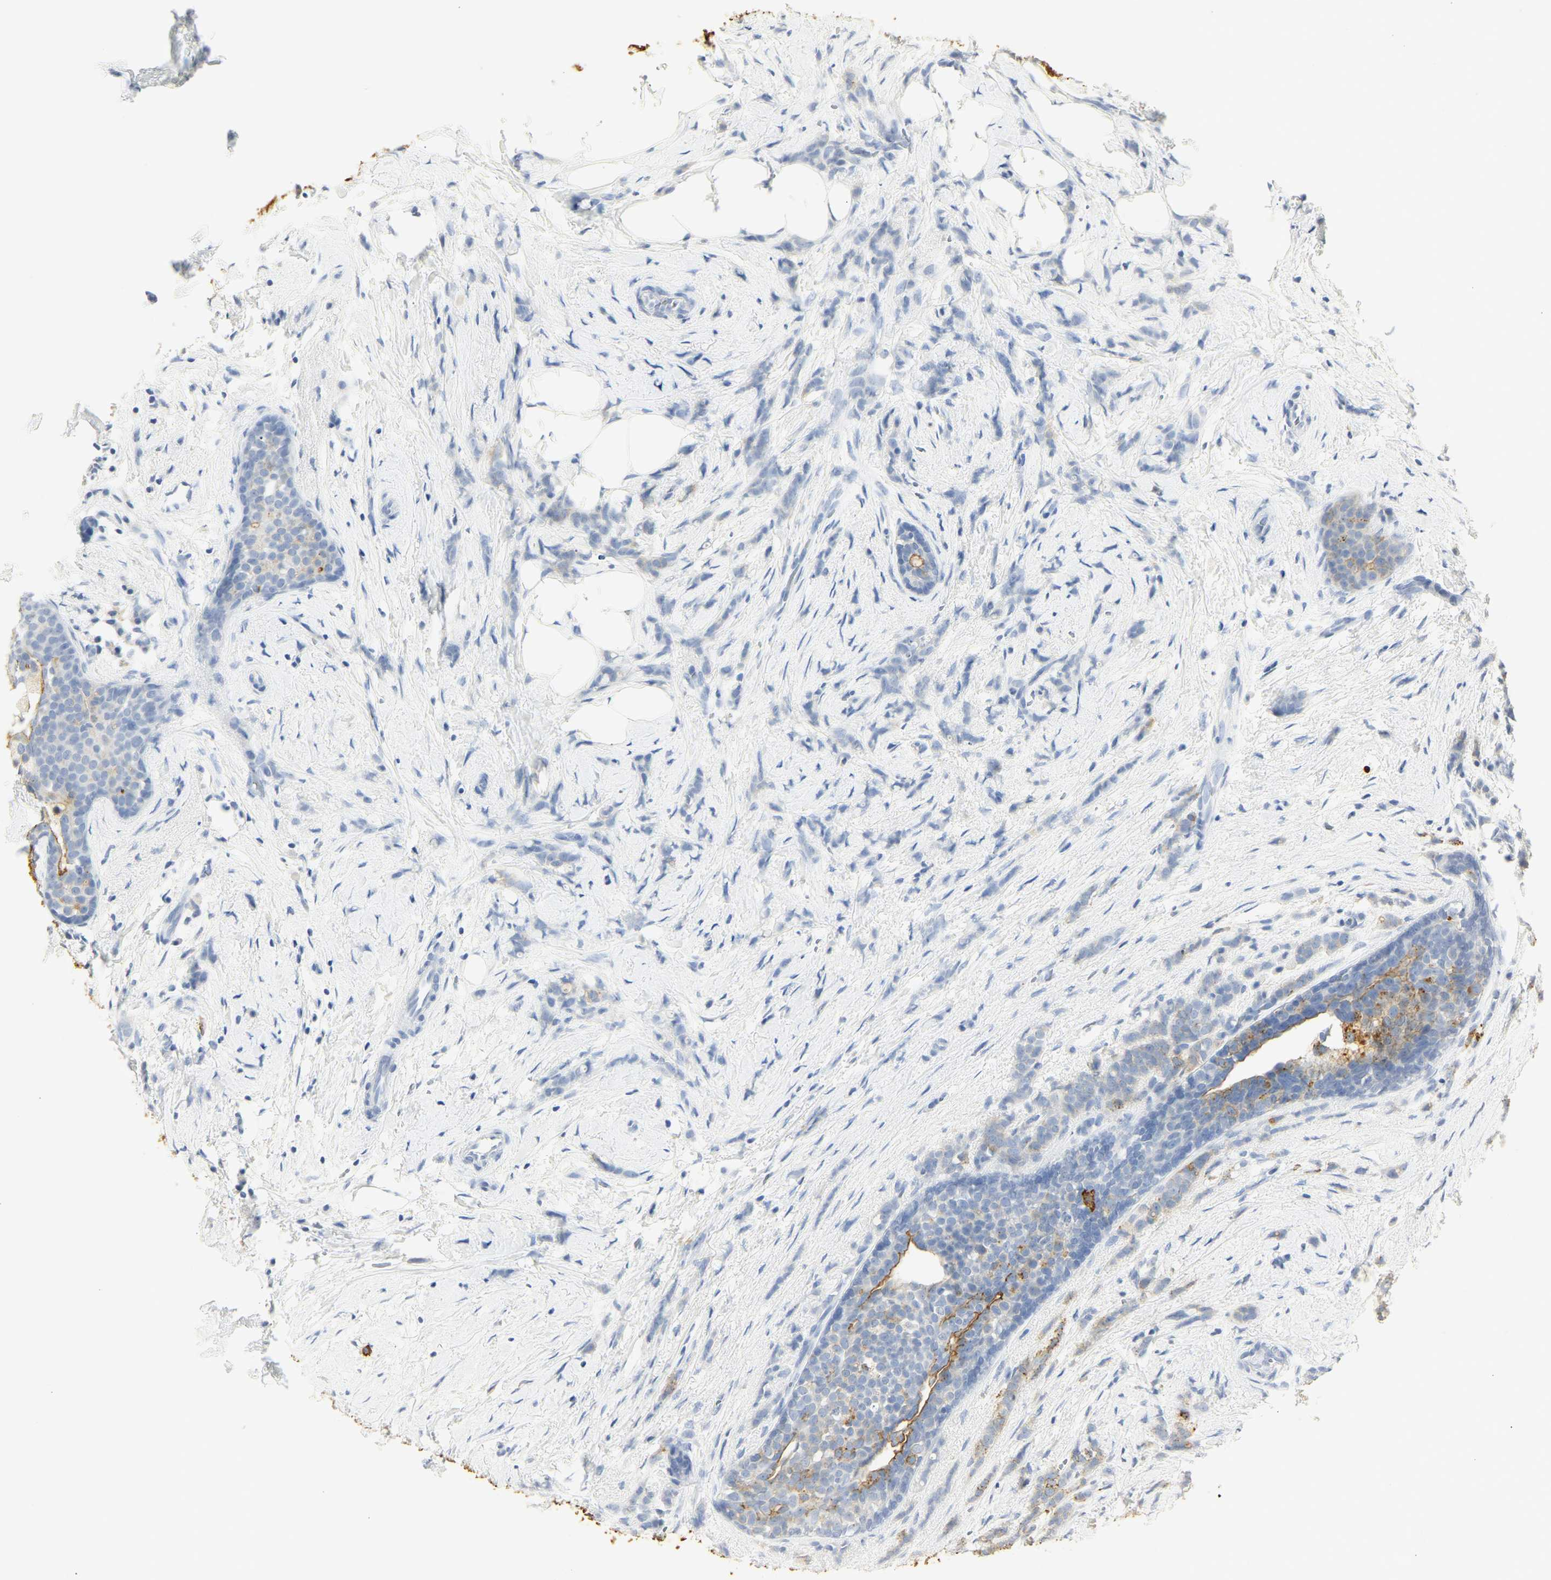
{"staining": {"intensity": "moderate", "quantity": "25%-75%", "location": "cytoplasmic/membranous"}, "tissue": "breast cancer", "cell_type": "Tumor cells", "image_type": "cancer", "snomed": [{"axis": "morphology", "description": "Lobular carcinoma, in situ"}, {"axis": "morphology", "description": "Lobular carcinoma"}, {"axis": "topography", "description": "Breast"}], "caption": "Breast lobular carcinoma in situ stained with a brown dye demonstrates moderate cytoplasmic/membranous positive staining in approximately 25%-75% of tumor cells.", "gene": "CEACAM5", "patient": {"sex": "female", "age": 41}}